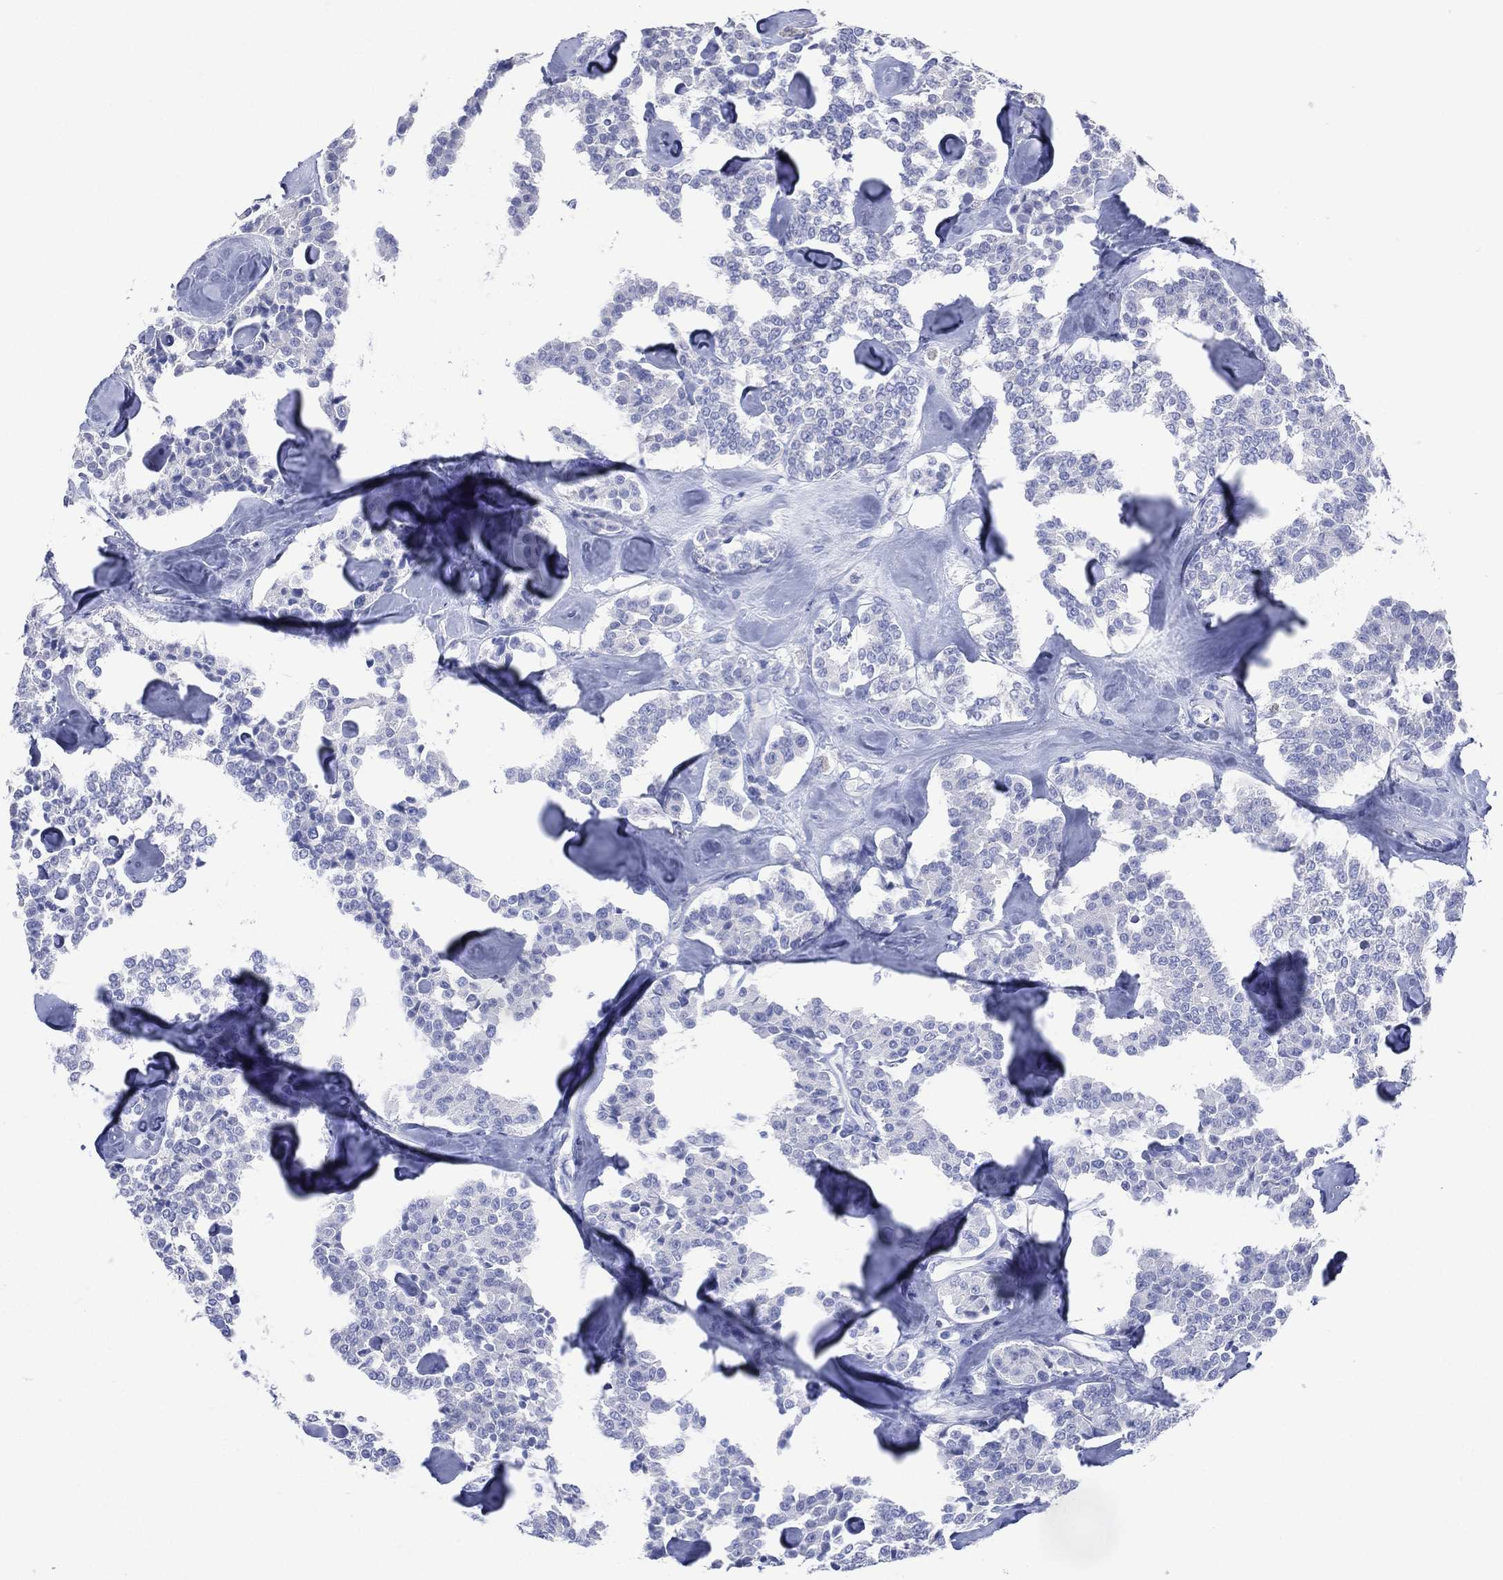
{"staining": {"intensity": "negative", "quantity": "none", "location": "none"}, "tissue": "carcinoid", "cell_type": "Tumor cells", "image_type": "cancer", "snomed": [{"axis": "morphology", "description": "Carcinoid, malignant, NOS"}, {"axis": "topography", "description": "Pancreas"}], "caption": "The micrograph shows no significant positivity in tumor cells of carcinoid.", "gene": "TMEM247", "patient": {"sex": "male", "age": 41}}